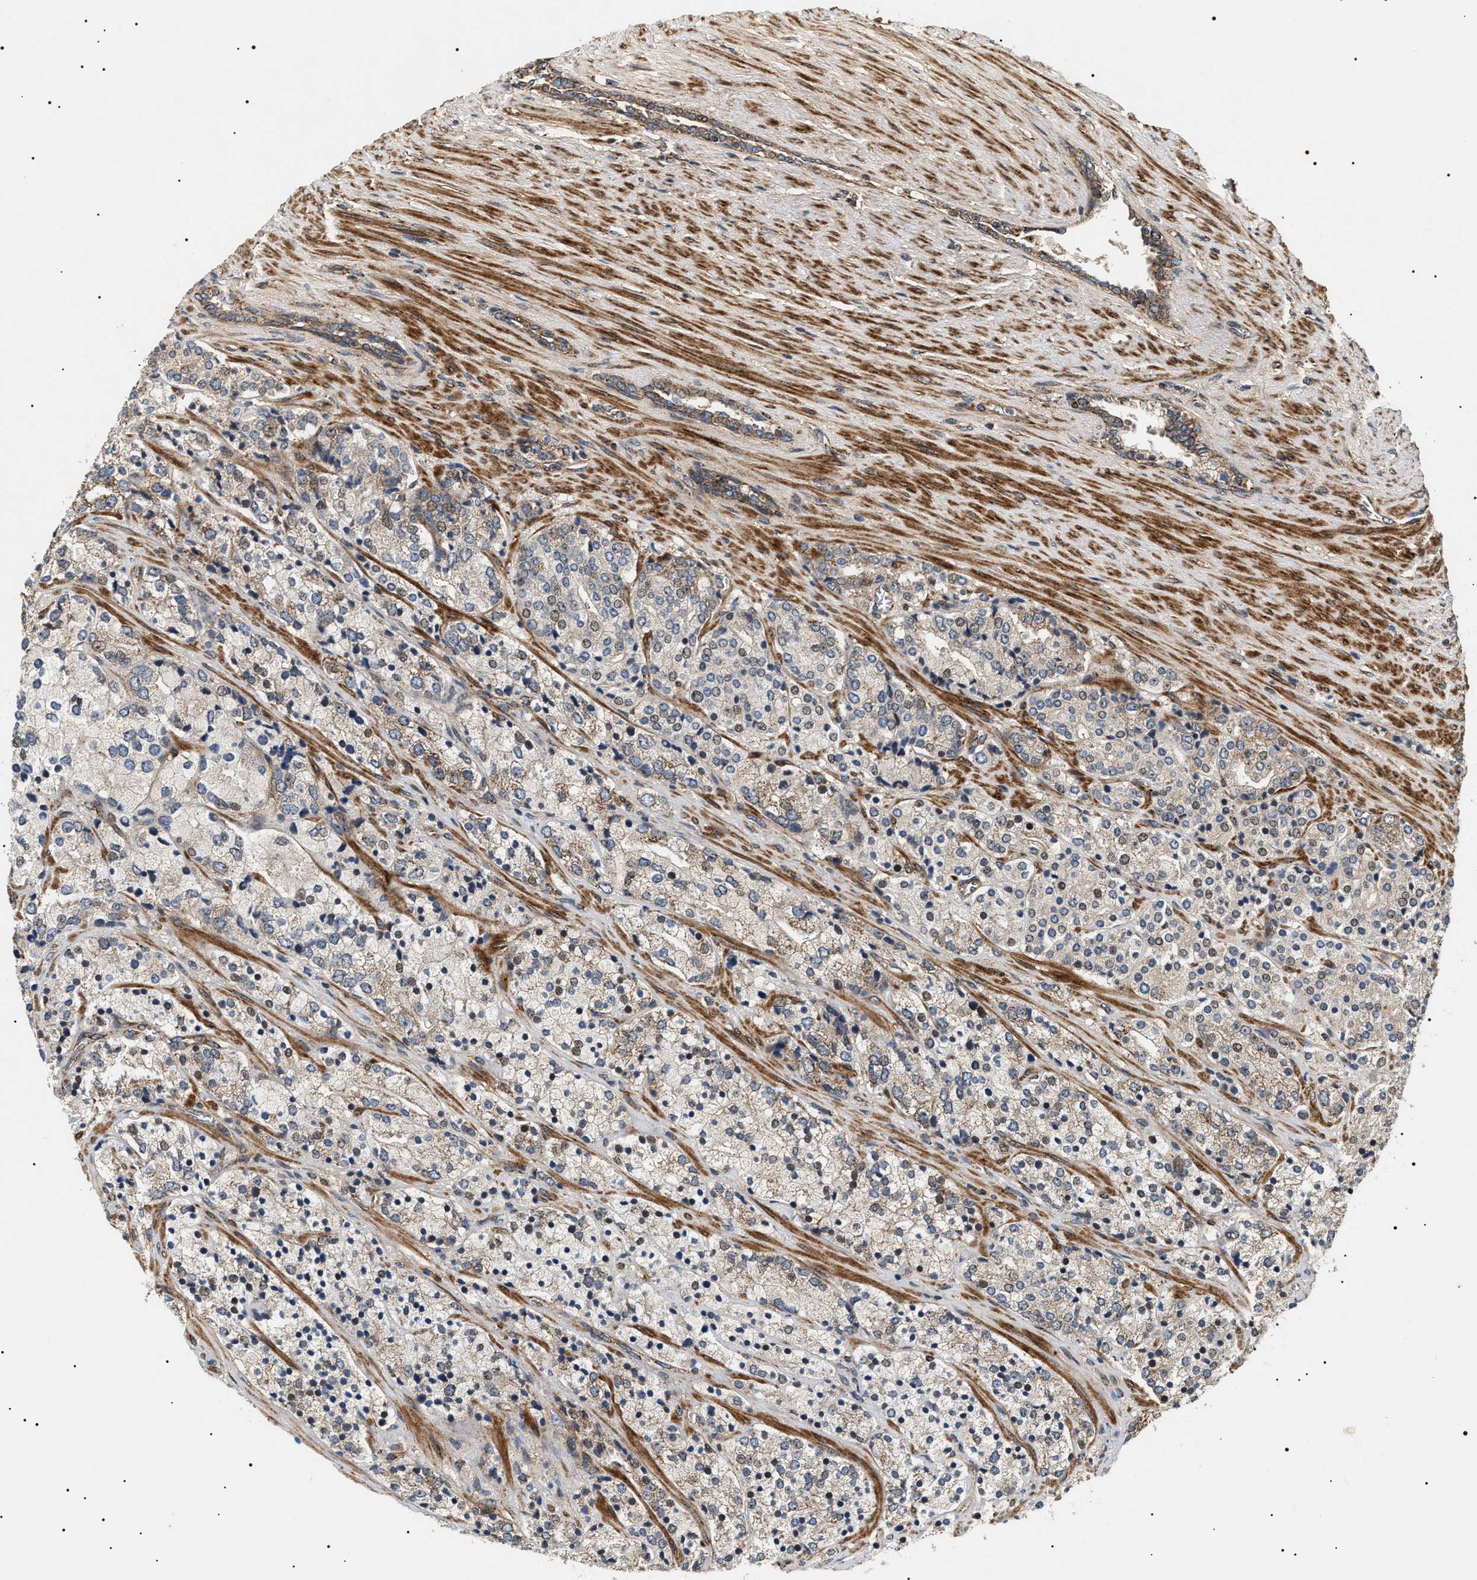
{"staining": {"intensity": "moderate", "quantity": "25%-75%", "location": "cytoplasmic/membranous,nuclear"}, "tissue": "prostate cancer", "cell_type": "Tumor cells", "image_type": "cancer", "snomed": [{"axis": "morphology", "description": "Adenocarcinoma, High grade"}, {"axis": "topography", "description": "Prostate"}], "caption": "Prostate cancer stained with immunohistochemistry (IHC) reveals moderate cytoplasmic/membranous and nuclear staining in approximately 25%-75% of tumor cells.", "gene": "ZBTB26", "patient": {"sex": "male", "age": 71}}